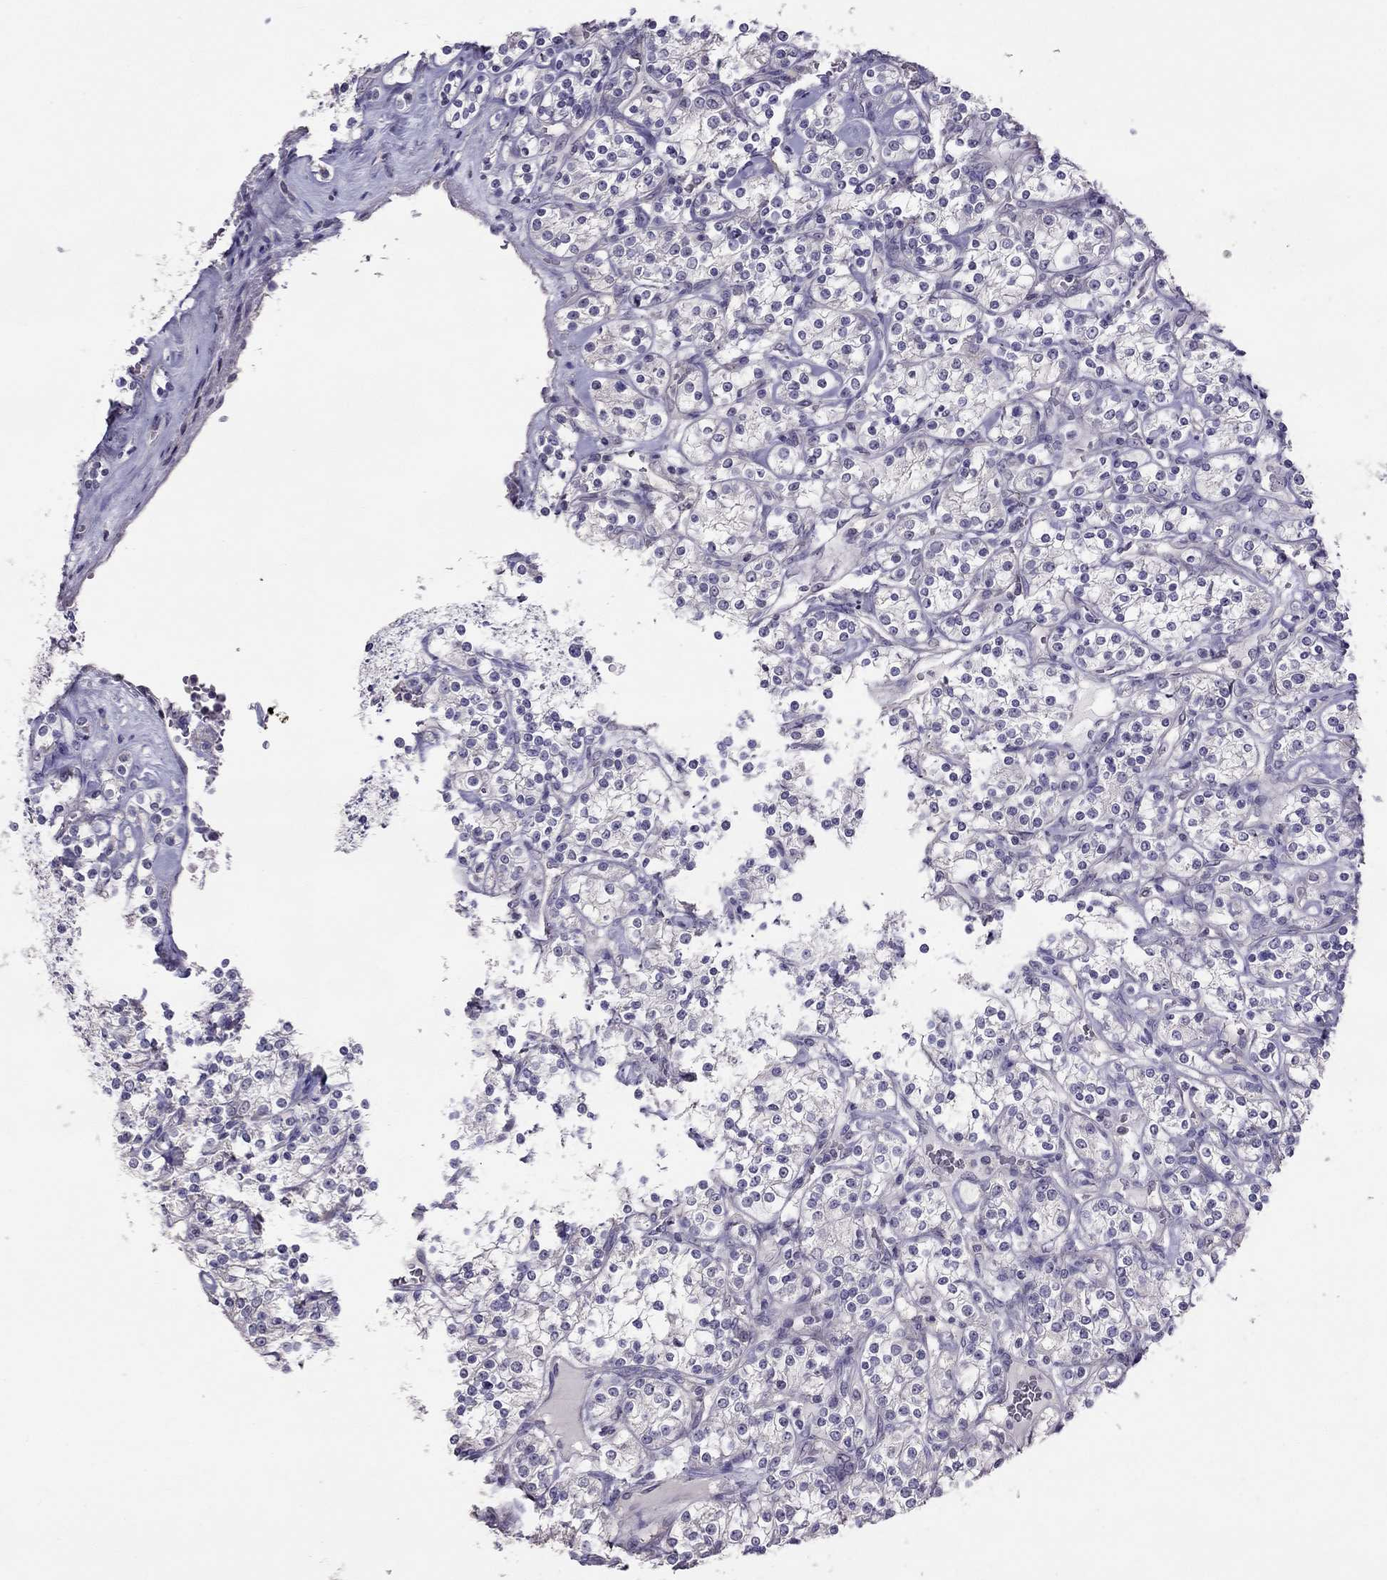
{"staining": {"intensity": "negative", "quantity": "none", "location": "none"}, "tissue": "renal cancer", "cell_type": "Tumor cells", "image_type": "cancer", "snomed": [{"axis": "morphology", "description": "Adenocarcinoma, NOS"}, {"axis": "topography", "description": "Kidney"}], "caption": "IHC micrograph of neoplastic tissue: renal cancer (adenocarcinoma) stained with DAB exhibits no significant protein positivity in tumor cells.", "gene": "LRRC46", "patient": {"sex": "male", "age": 77}}